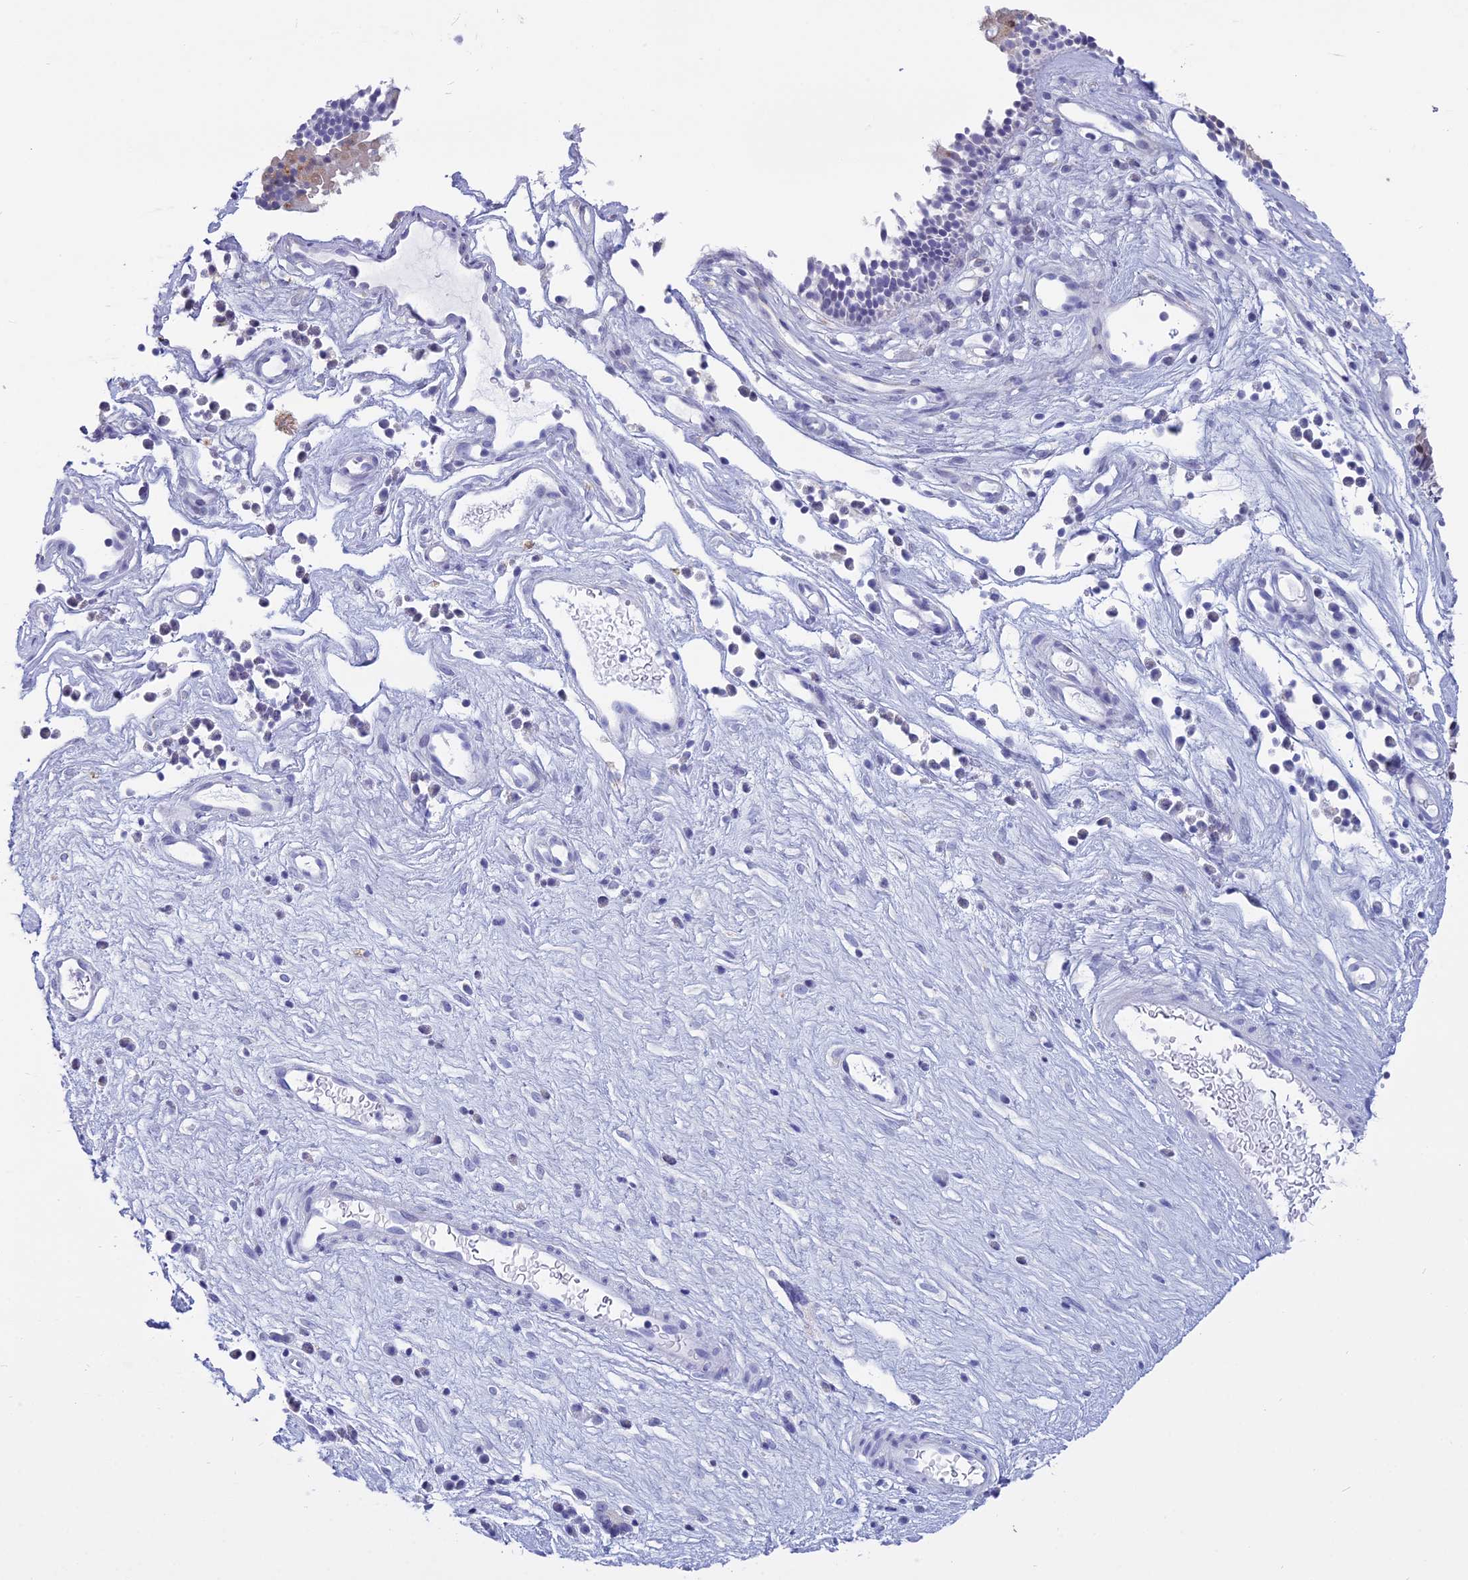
{"staining": {"intensity": "weak", "quantity": "<25%", "location": "cytoplasmic/membranous"}, "tissue": "nasopharynx", "cell_type": "Respiratory epithelial cells", "image_type": "normal", "snomed": [{"axis": "morphology", "description": "Normal tissue, NOS"}, {"axis": "morphology", "description": "Inflammation, NOS"}, {"axis": "morphology", "description": "Malignant melanoma, Metastatic site"}, {"axis": "topography", "description": "Nasopharynx"}], "caption": "Normal nasopharynx was stained to show a protein in brown. There is no significant positivity in respiratory epithelial cells. The staining was performed using DAB to visualize the protein expression in brown, while the nuclei were stained in blue with hematoxylin (Magnification: 20x).", "gene": "MAP6", "patient": {"sex": "male", "age": 70}}